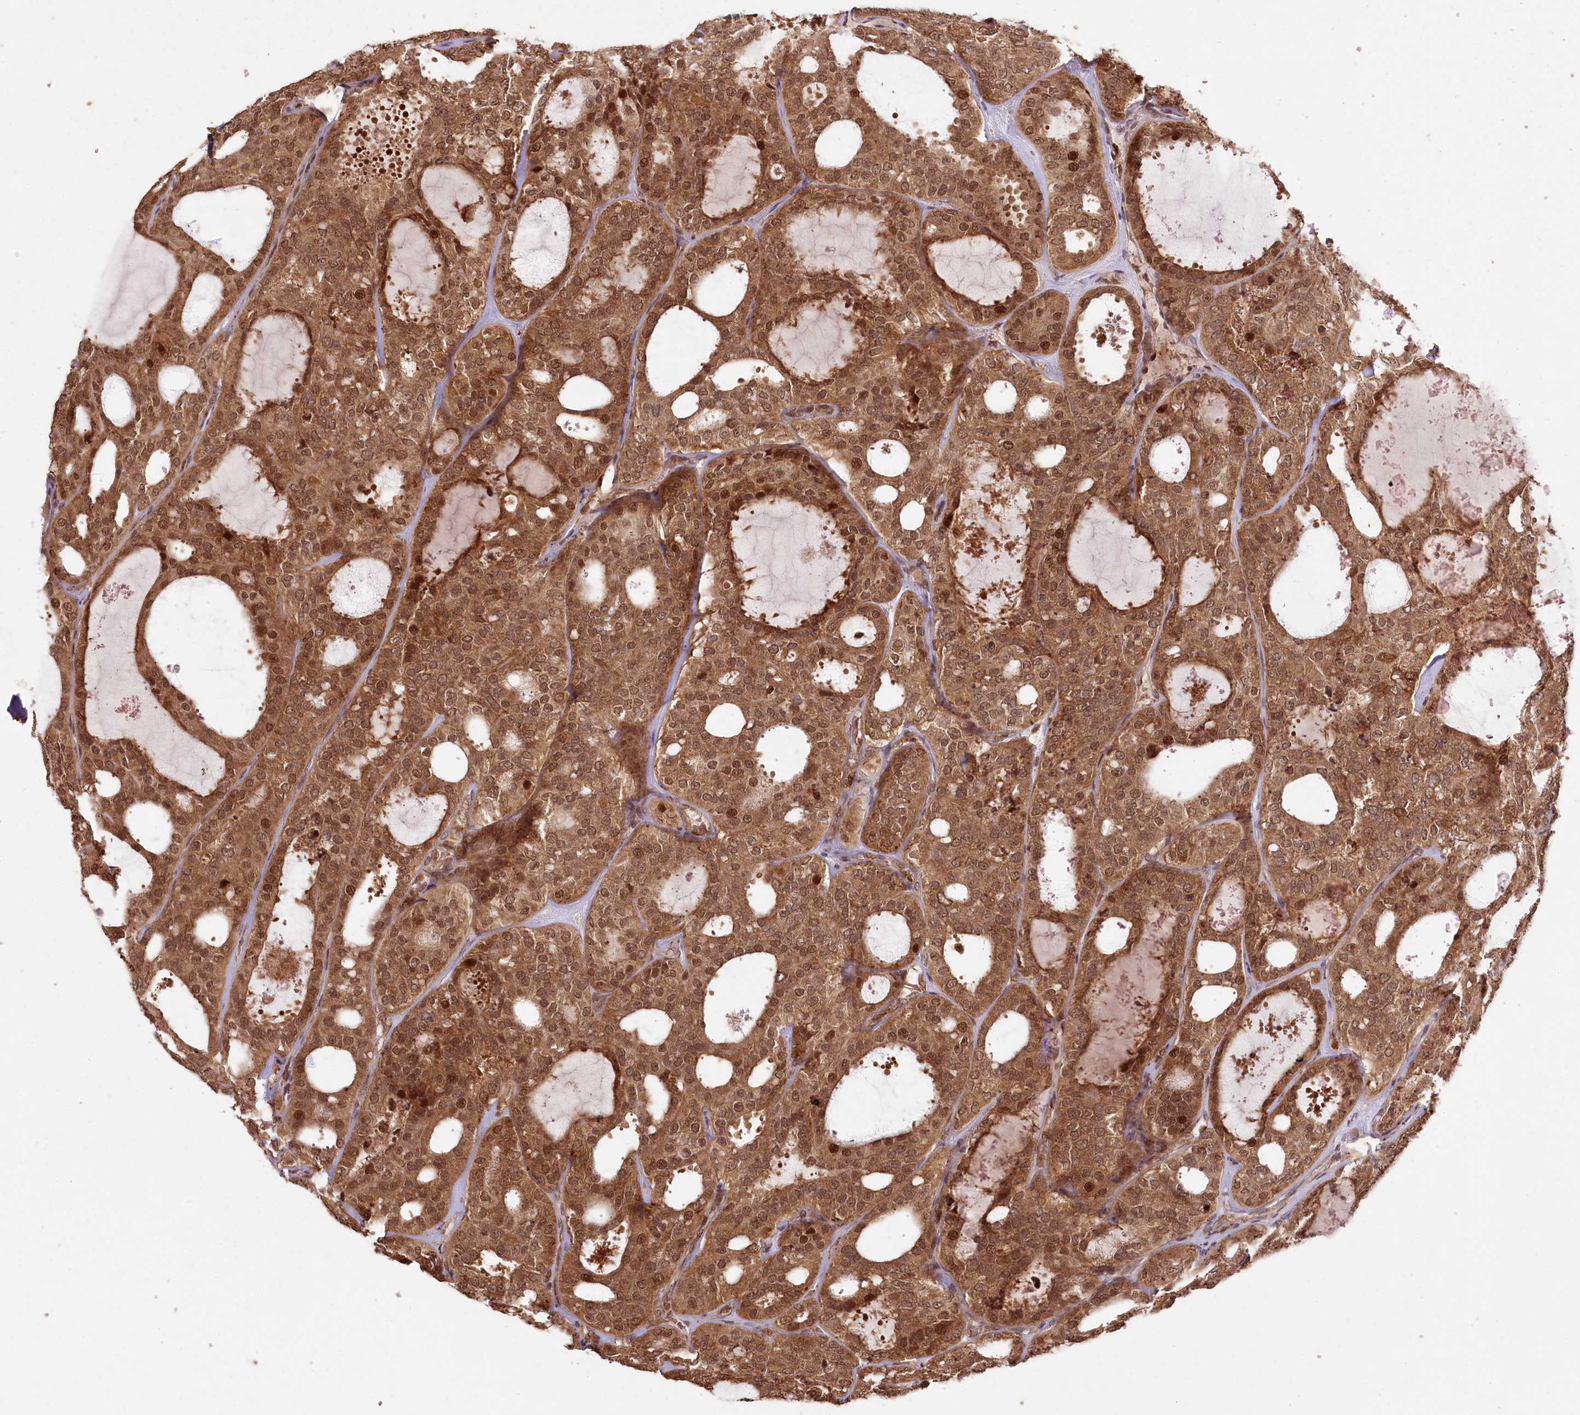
{"staining": {"intensity": "moderate", "quantity": ">75%", "location": "cytoplasmic/membranous,nuclear"}, "tissue": "thyroid cancer", "cell_type": "Tumor cells", "image_type": "cancer", "snomed": [{"axis": "morphology", "description": "Follicular adenoma carcinoma, NOS"}, {"axis": "topography", "description": "Thyroid gland"}], "caption": "Immunohistochemical staining of thyroid cancer shows medium levels of moderate cytoplasmic/membranous and nuclear positivity in approximately >75% of tumor cells.", "gene": "MICU1", "patient": {"sex": "male", "age": 75}}